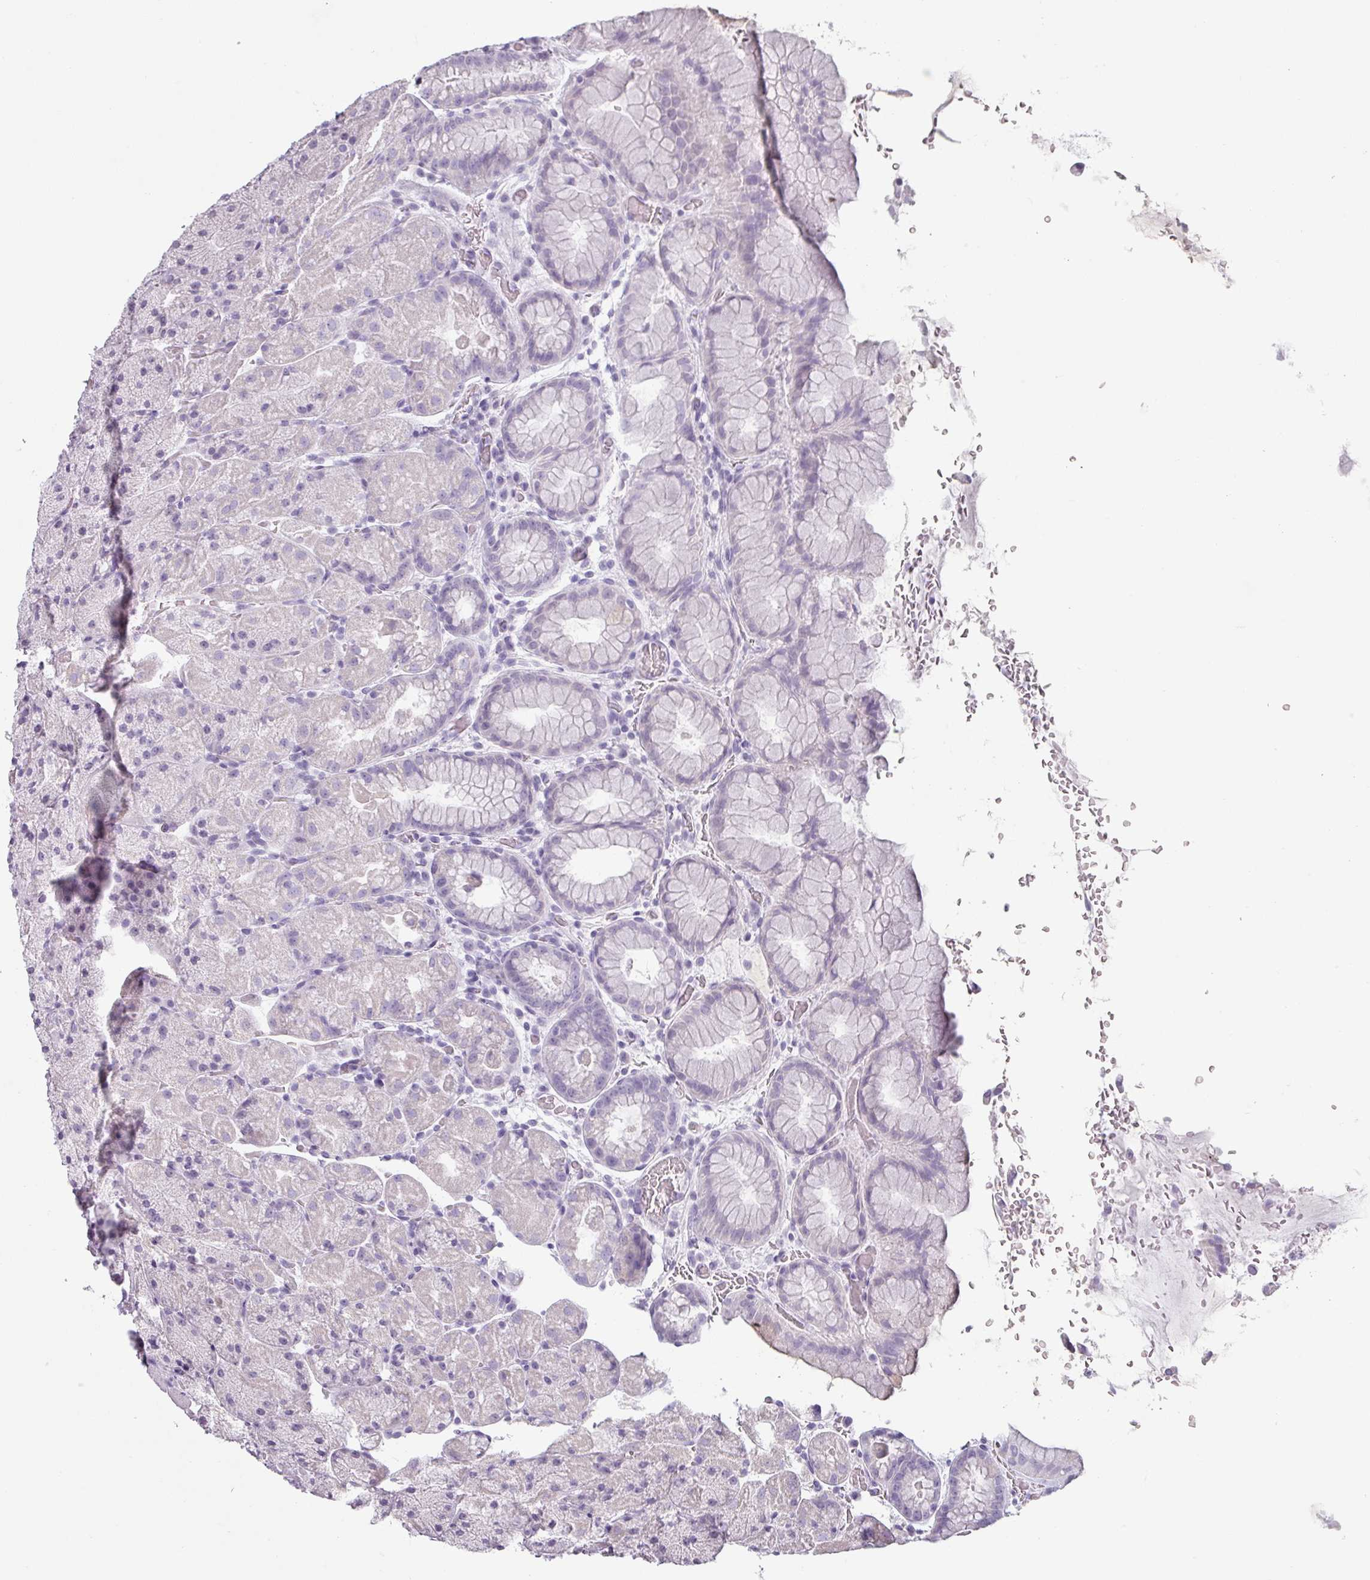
{"staining": {"intensity": "negative", "quantity": "none", "location": "none"}, "tissue": "stomach", "cell_type": "Glandular cells", "image_type": "normal", "snomed": [{"axis": "morphology", "description": "Normal tissue, NOS"}, {"axis": "topography", "description": "Stomach, upper"}, {"axis": "topography", "description": "Stomach, lower"}], "caption": "This image is of unremarkable stomach stained with immunohistochemistry to label a protein in brown with the nuclei are counter-stained blue. There is no expression in glandular cells.", "gene": "SFTPA1", "patient": {"sex": "male", "age": 67}}